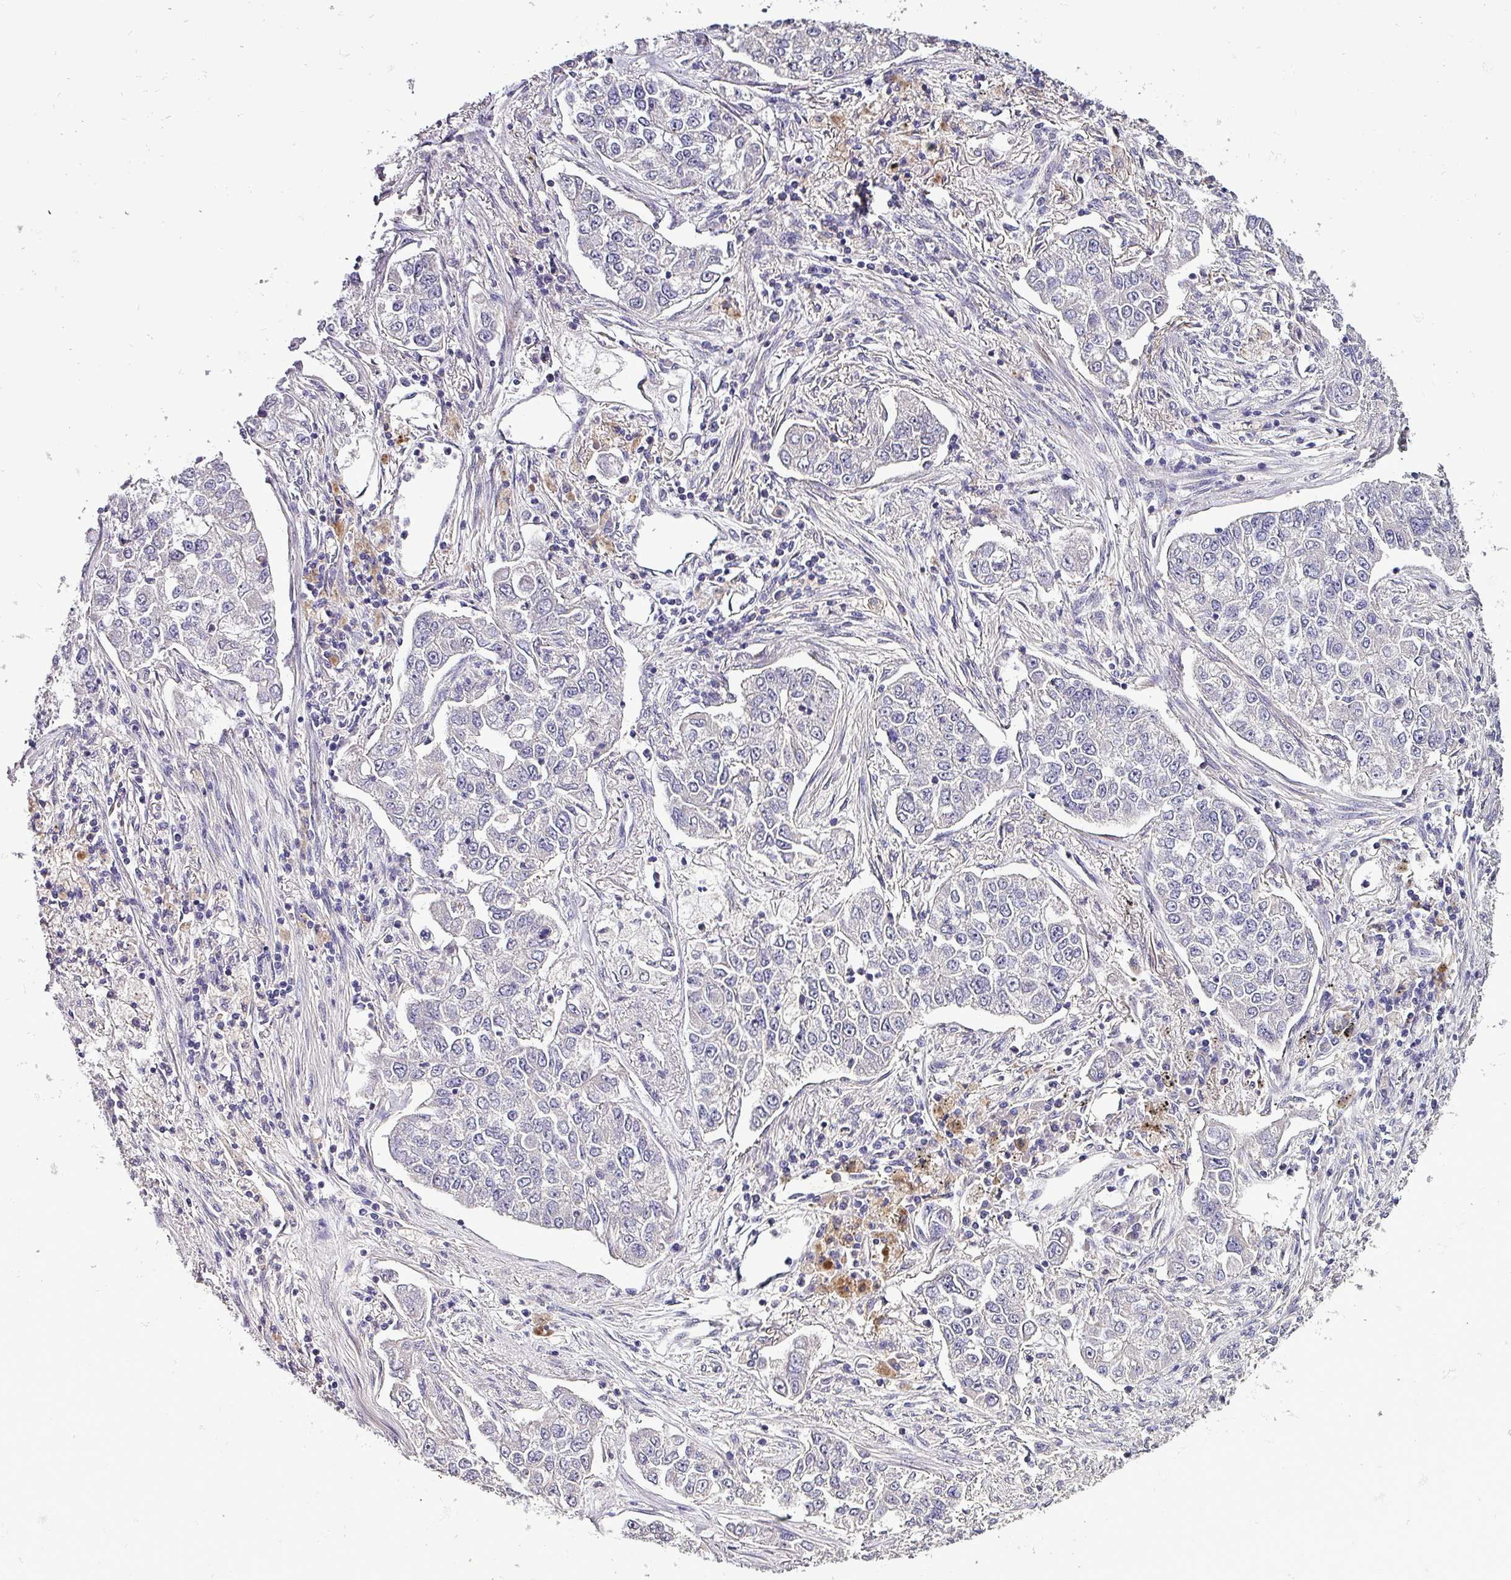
{"staining": {"intensity": "negative", "quantity": "none", "location": "none"}, "tissue": "lung cancer", "cell_type": "Tumor cells", "image_type": "cancer", "snomed": [{"axis": "morphology", "description": "Adenocarcinoma, NOS"}, {"axis": "topography", "description": "Lung"}], "caption": "IHC micrograph of lung cancer stained for a protein (brown), which reveals no expression in tumor cells.", "gene": "GRAPL", "patient": {"sex": "male", "age": 49}}